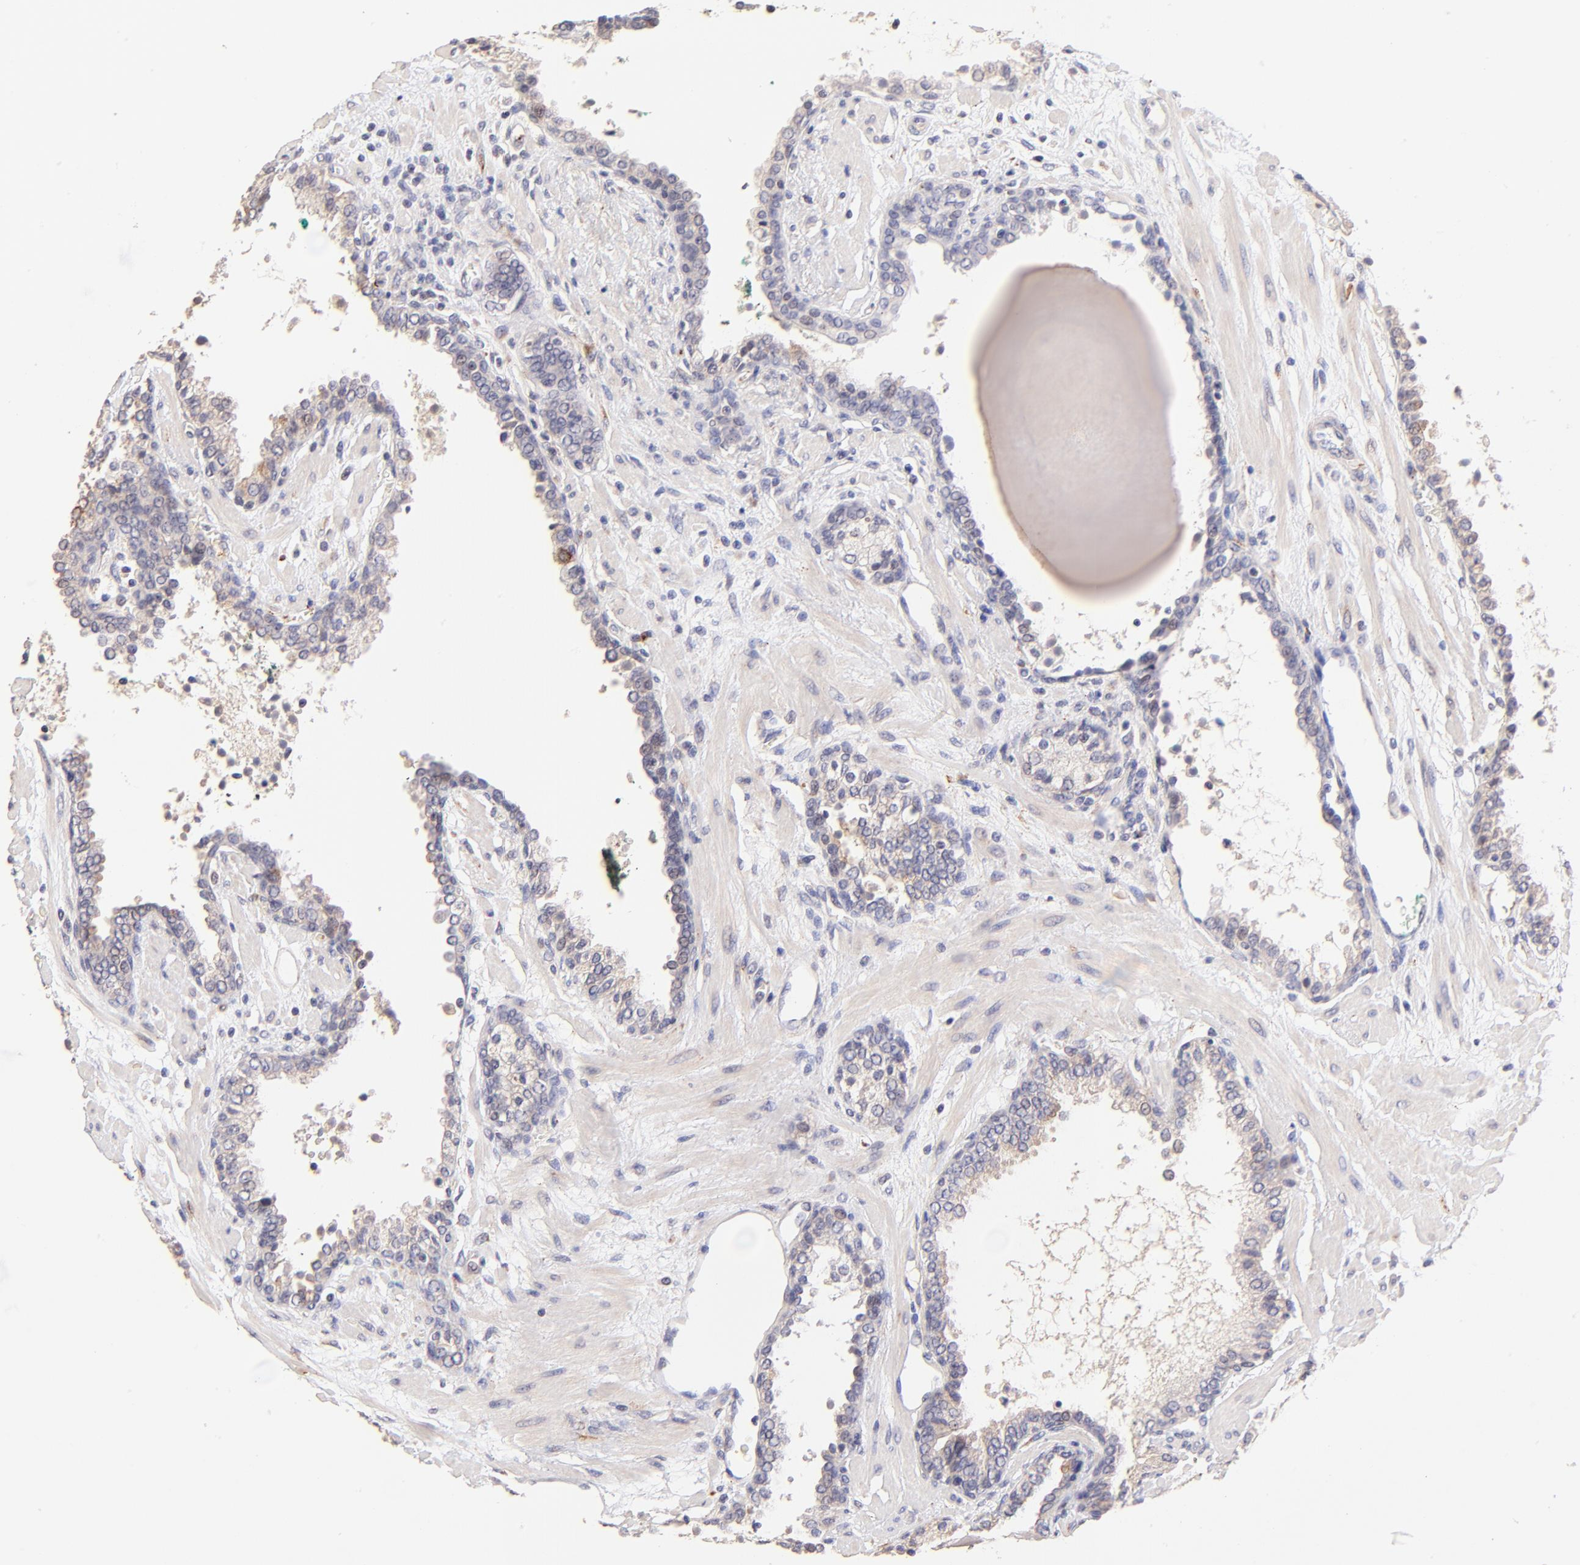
{"staining": {"intensity": "weak", "quantity": "<25%", "location": "cytoplasmic/membranous"}, "tissue": "prostate cancer", "cell_type": "Tumor cells", "image_type": "cancer", "snomed": [{"axis": "morphology", "description": "Adenocarcinoma, Medium grade"}, {"axis": "topography", "description": "Prostate"}], "caption": "High magnification brightfield microscopy of prostate cancer (adenocarcinoma (medium-grade)) stained with DAB (brown) and counterstained with hematoxylin (blue): tumor cells show no significant expression. Nuclei are stained in blue.", "gene": "SPARC", "patient": {"sex": "male", "age": 70}}